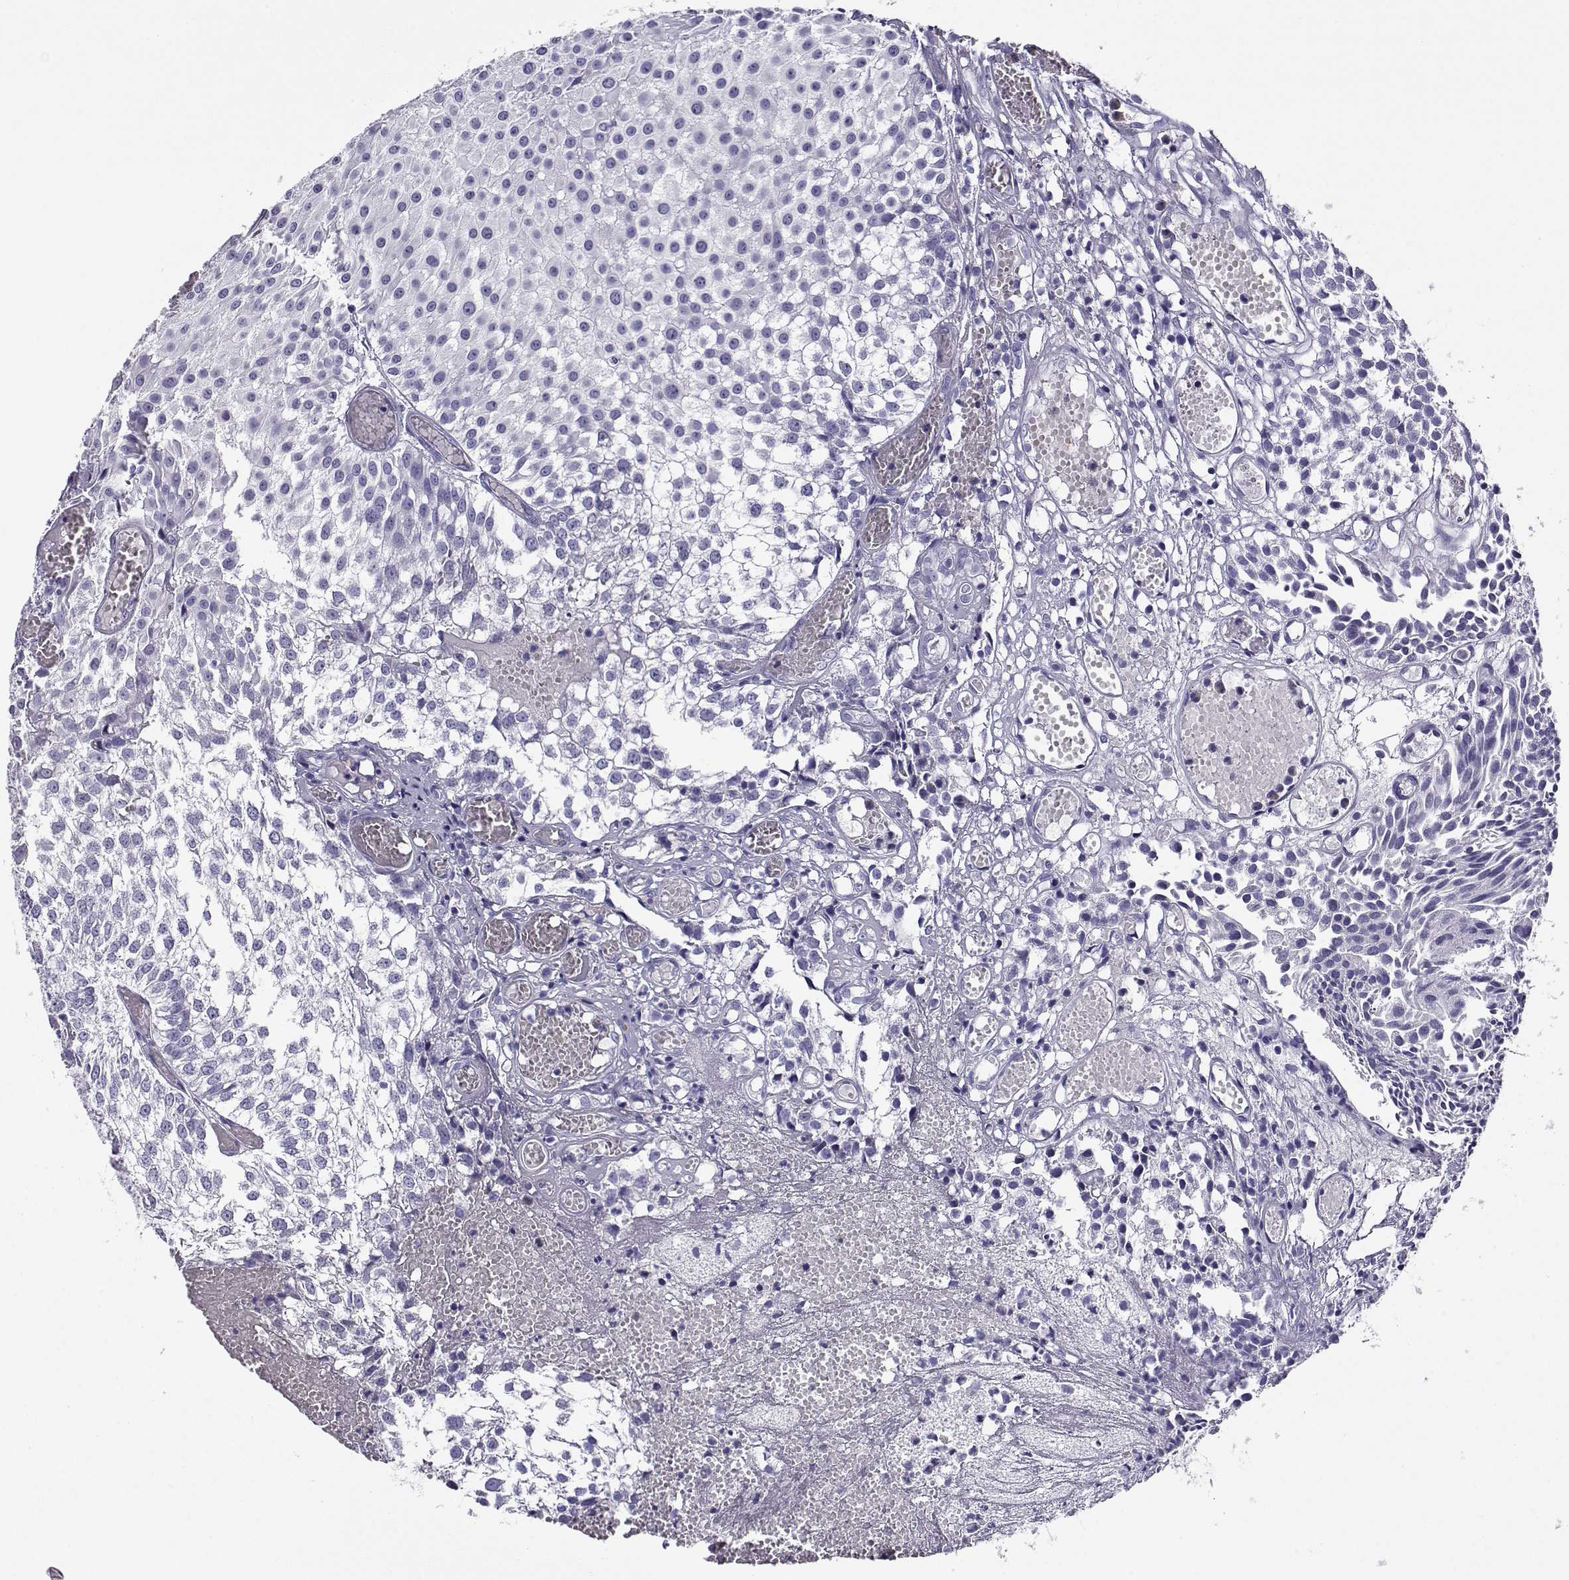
{"staining": {"intensity": "negative", "quantity": "none", "location": "none"}, "tissue": "urothelial cancer", "cell_type": "Tumor cells", "image_type": "cancer", "snomed": [{"axis": "morphology", "description": "Urothelial carcinoma, Low grade"}, {"axis": "topography", "description": "Urinary bladder"}], "caption": "Immunohistochemical staining of low-grade urothelial carcinoma reveals no significant positivity in tumor cells.", "gene": "CABS1", "patient": {"sex": "male", "age": 79}}